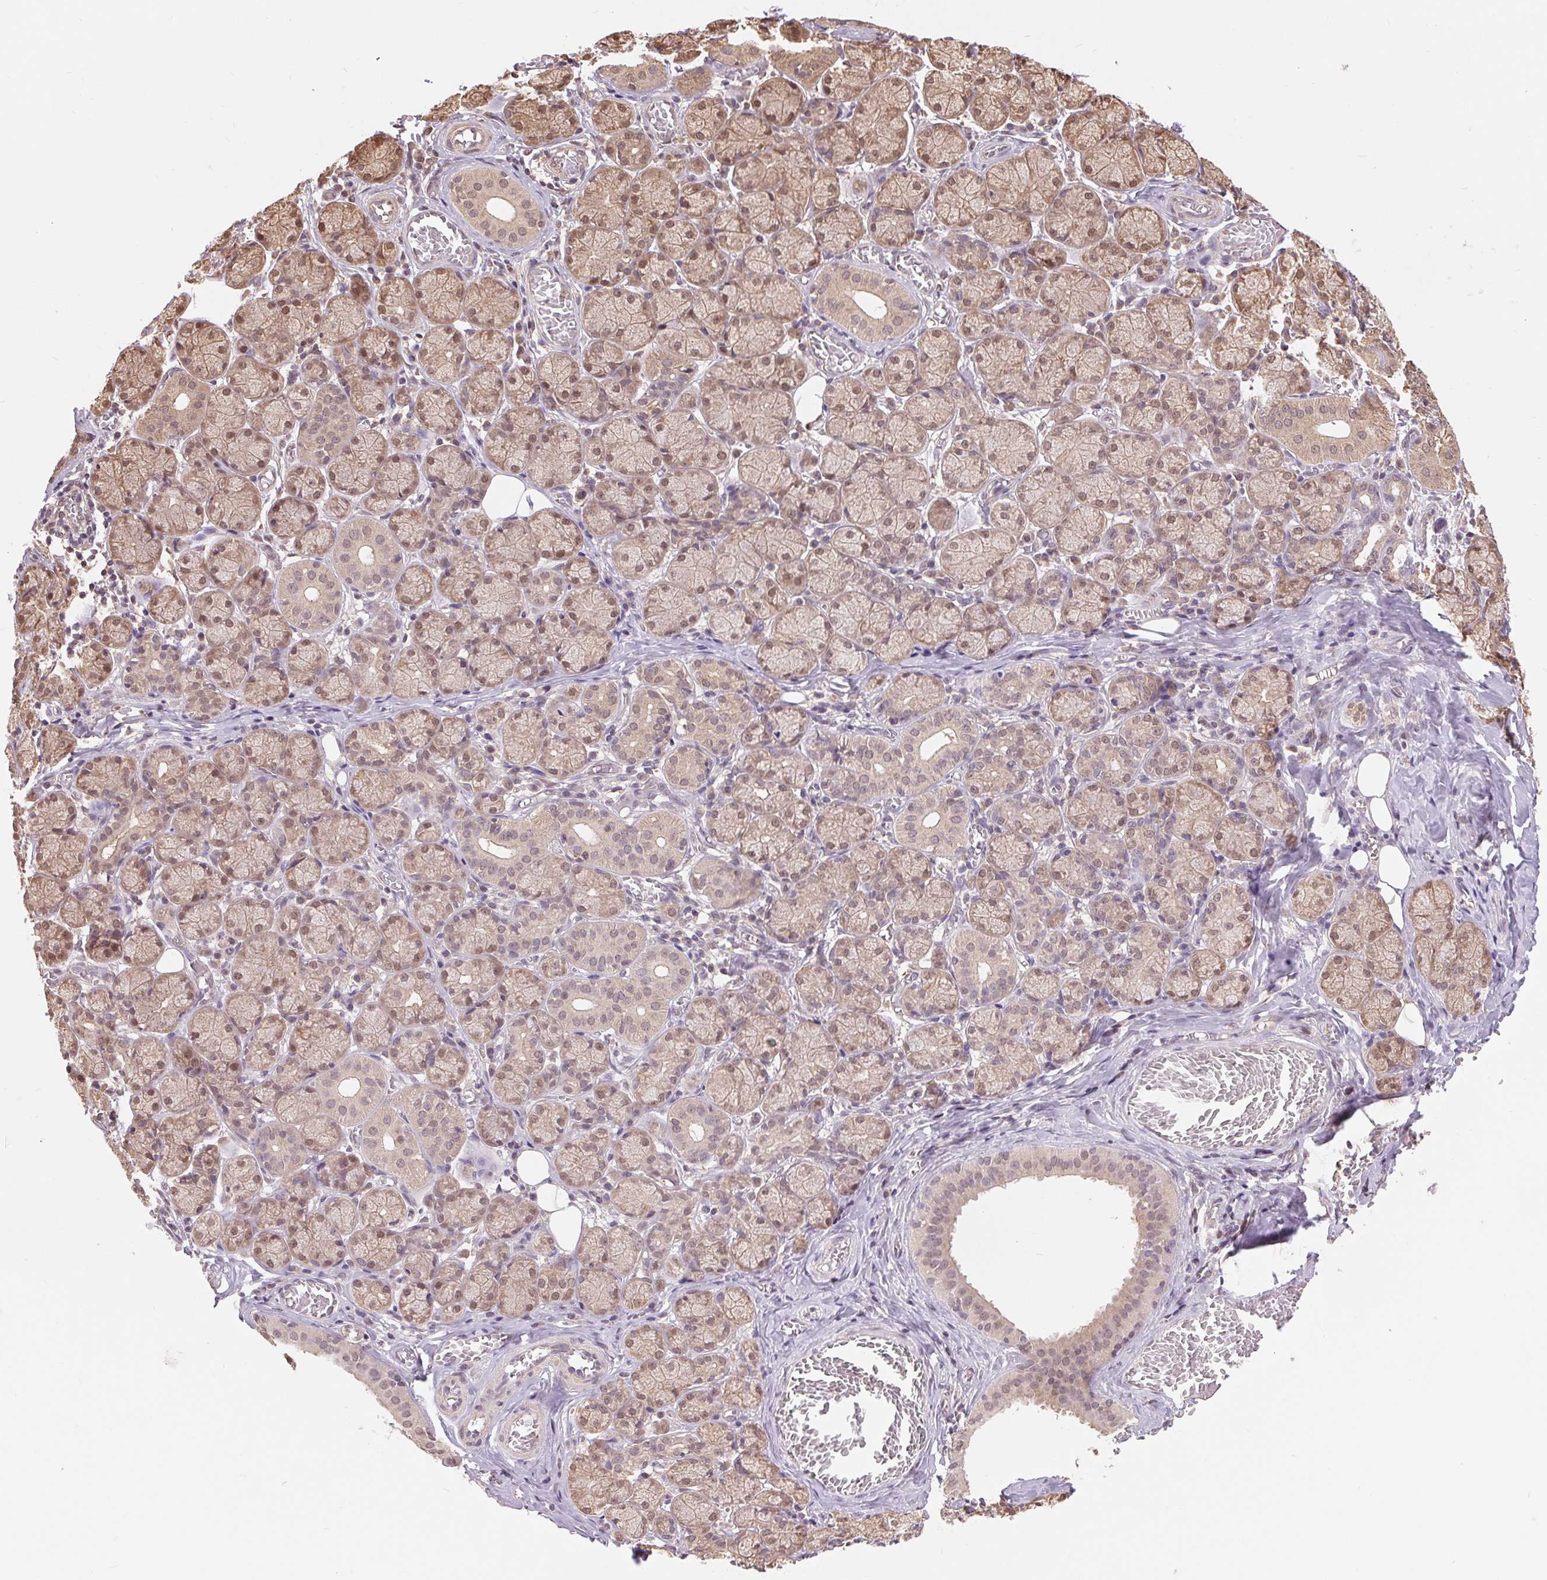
{"staining": {"intensity": "moderate", "quantity": ">75%", "location": "cytoplasmic/membranous,nuclear"}, "tissue": "salivary gland", "cell_type": "Glandular cells", "image_type": "normal", "snomed": [{"axis": "morphology", "description": "Normal tissue, NOS"}, {"axis": "topography", "description": "Salivary gland"}, {"axis": "topography", "description": "Peripheral nerve tissue"}], "caption": "Immunohistochemistry (IHC) photomicrograph of benign salivary gland: human salivary gland stained using immunohistochemistry shows medium levels of moderate protein expression localized specifically in the cytoplasmic/membranous,nuclear of glandular cells, appearing as a cytoplasmic/membranous,nuclear brown color.", "gene": "TMEM273", "patient": {"sex": "female", "age": 24}}